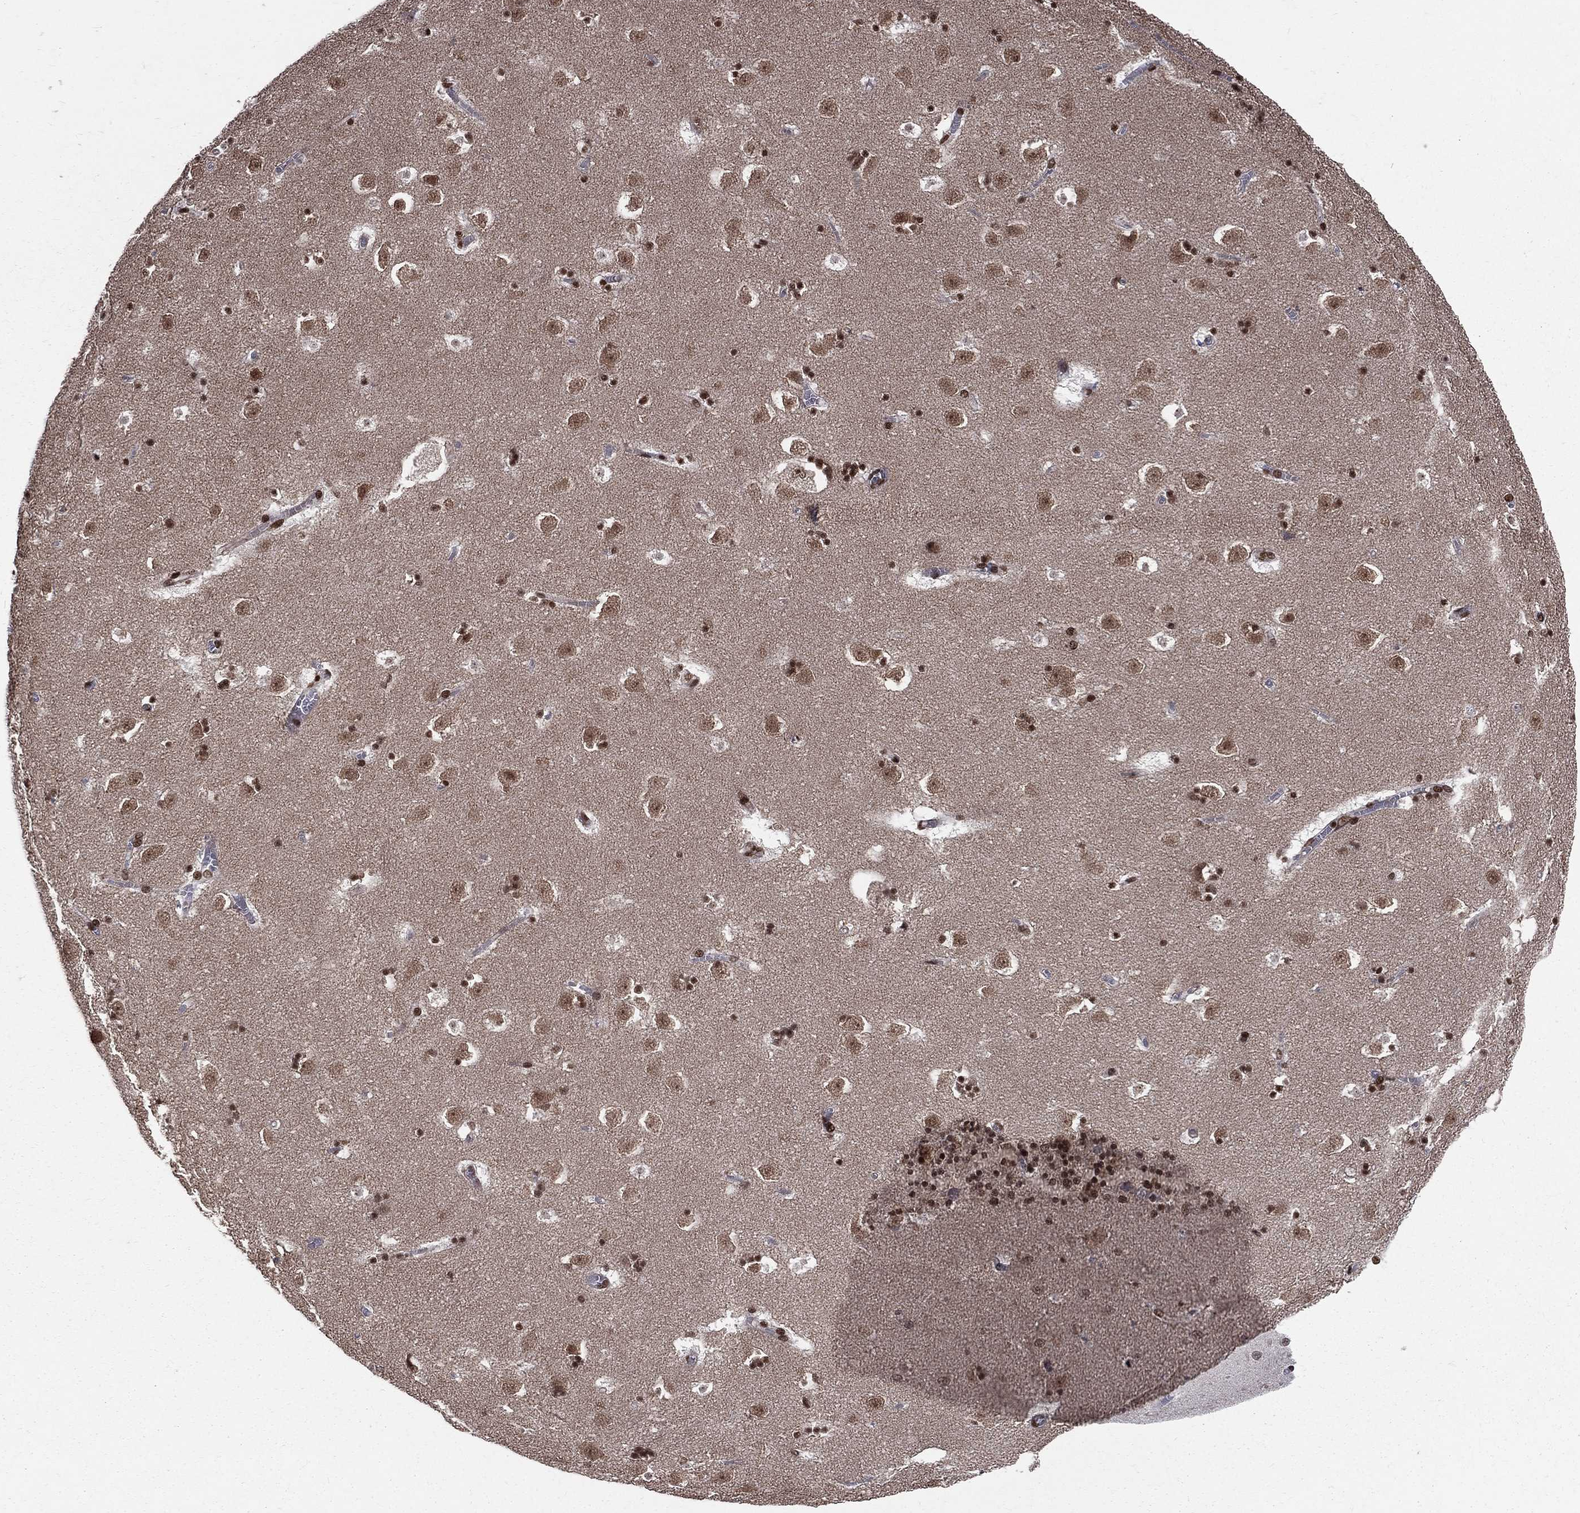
{"staining": {"intensity": "strong", "quantity": ">75%", "location": "nuclear"}, "tissue": "caudate", "cell_type": "Glial cells", "image_type": "normal", "snomed": [{"axis": "morphology", "description": "Normal tissue, NOS"}, {"axis": "topography", "description": "Lateral ventricle wall"}], "caption": "Approximately >75% of glial cells in normal caudate reveal strong nuclear protein positivity as visualized by brown immunohistochemical staining.", "gene": "SMC3", "patient": {"sex": "female", "age": 42}}